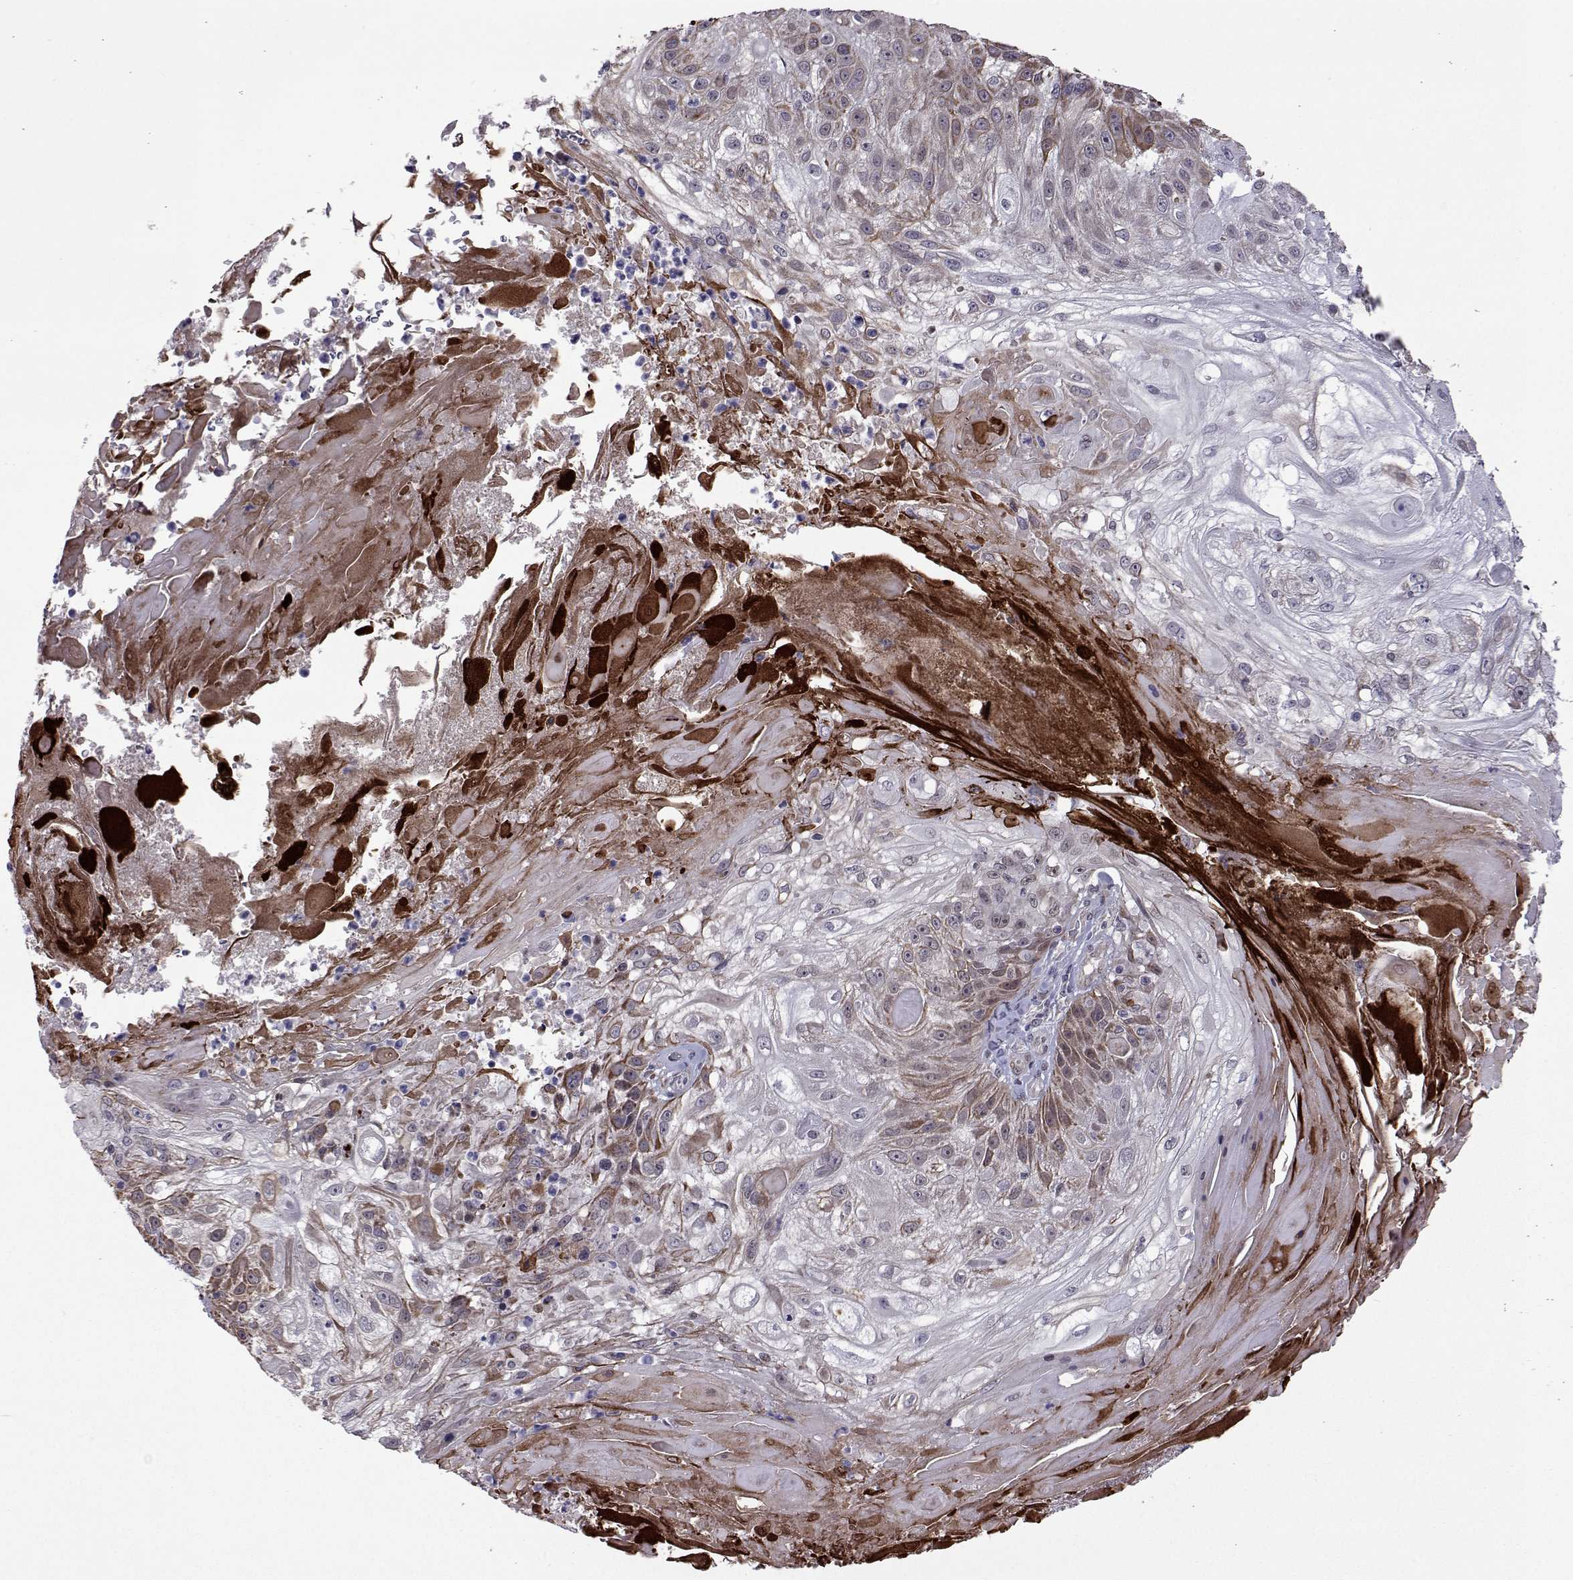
{"staining": {"intensity": "moderate", "quantity": "<25%", "location": "cytoplasmic/membranous"}, "tissue": "skin cancer", "cell_type": "Tumor cells", "image_type": "cancer", "snomed": [{"axis": "morphology", "description": "Normal tissue, NOS"}, {"axis": "morphology", "description": "Squamous cell carcinoma, NOS"}, {"axis": "topography", "description": "Skin"}], "caption": "A brown stain highlights moderate cytoplasmic/membranous positivity of a protein in skin cancer (squamous cell carcinoma) tumor cells.", "gene": "EFCAB3", "patient": {"sex": "female", "age": 83}}